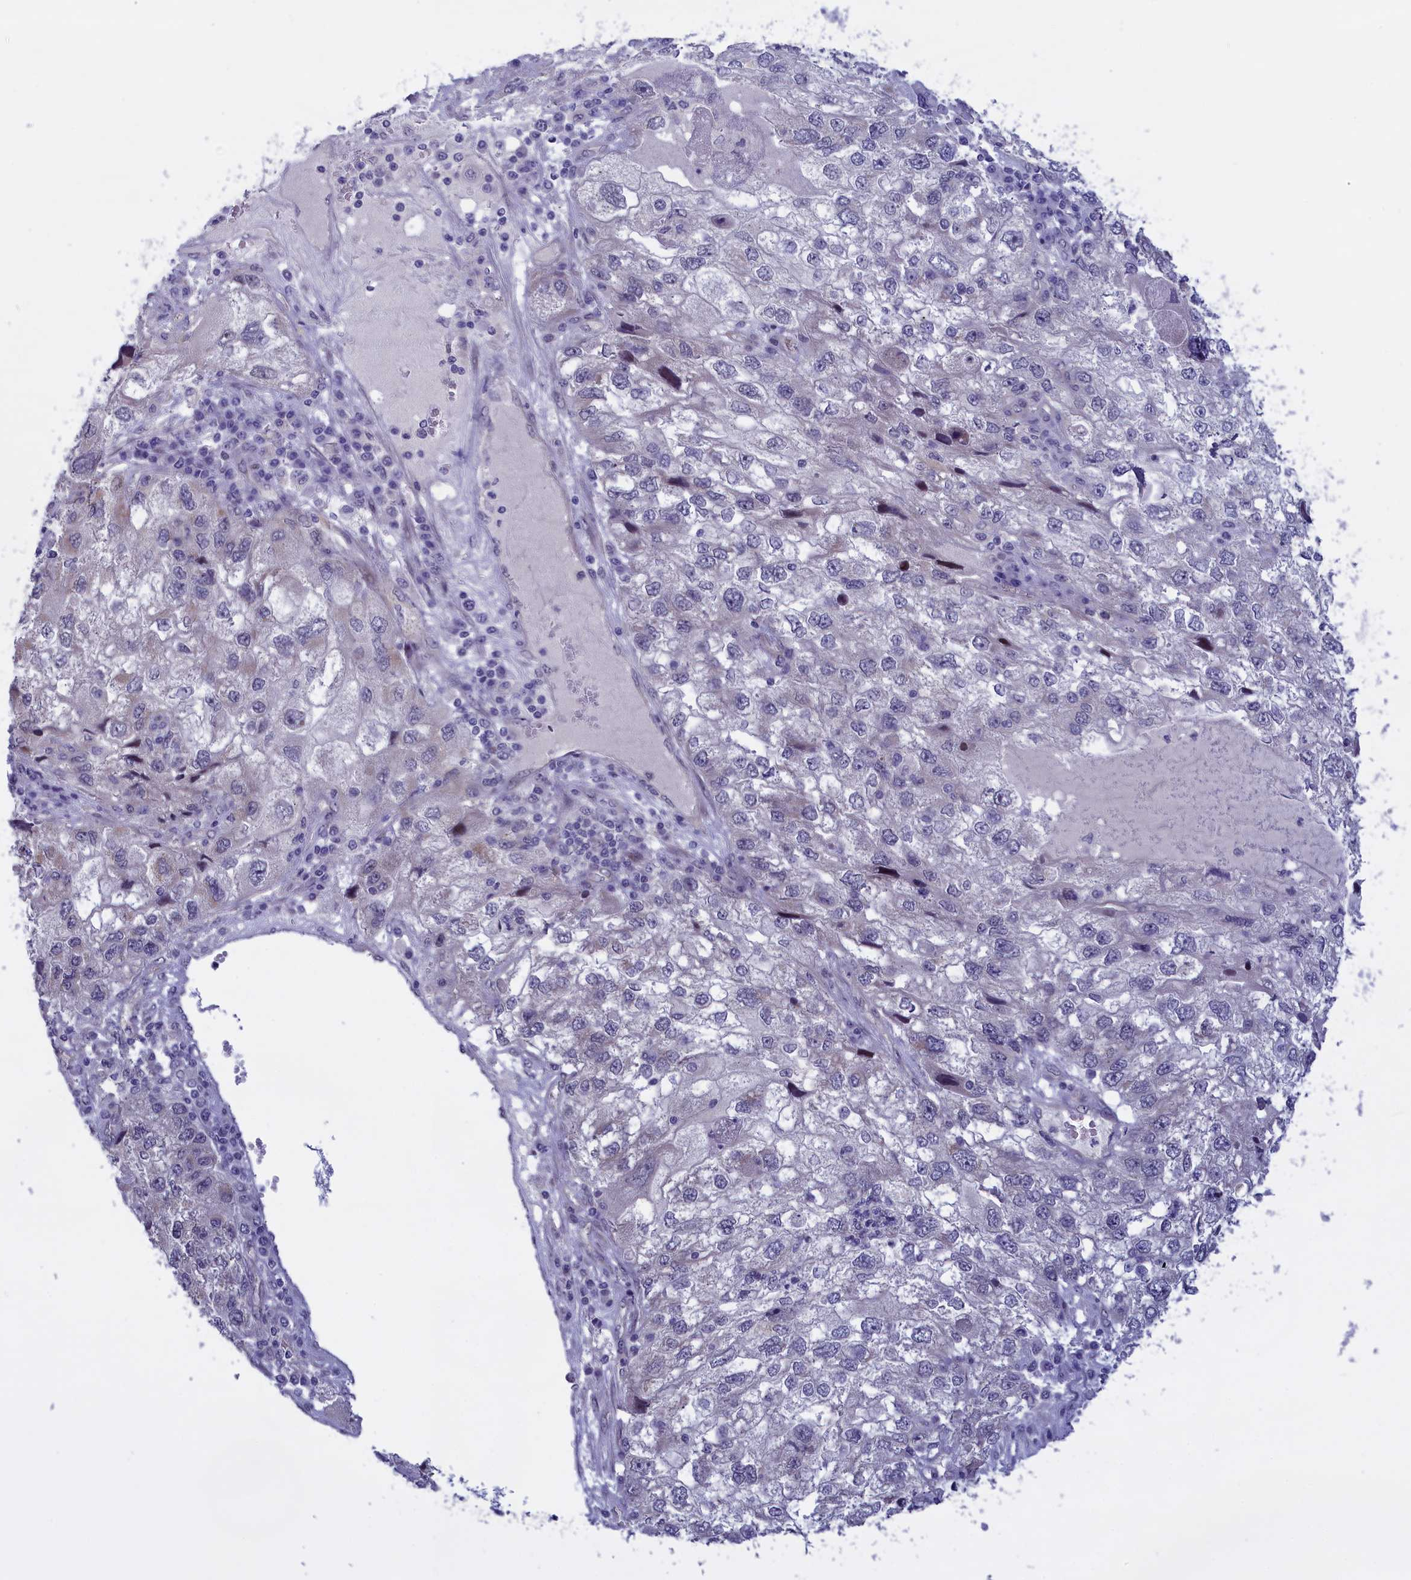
{"staining": {"intensity": "negative", "quantity": "none", "location": "none"}, "tissue": "endometrial cancer", "cell_type": "Tumor cells", "image_type": "cancer", "snomed": [{"axis": "morphology", "description": "Adenocarcinoma, NOS"}, {"axis": "topography", "description": "Endometrium"}], "caption": "Immunohistochemical staining of endometrial cancer shows no significant expression in tumor cells.", "gene": "IGFALS", "patient": {"sex": "female", "age": 49}}